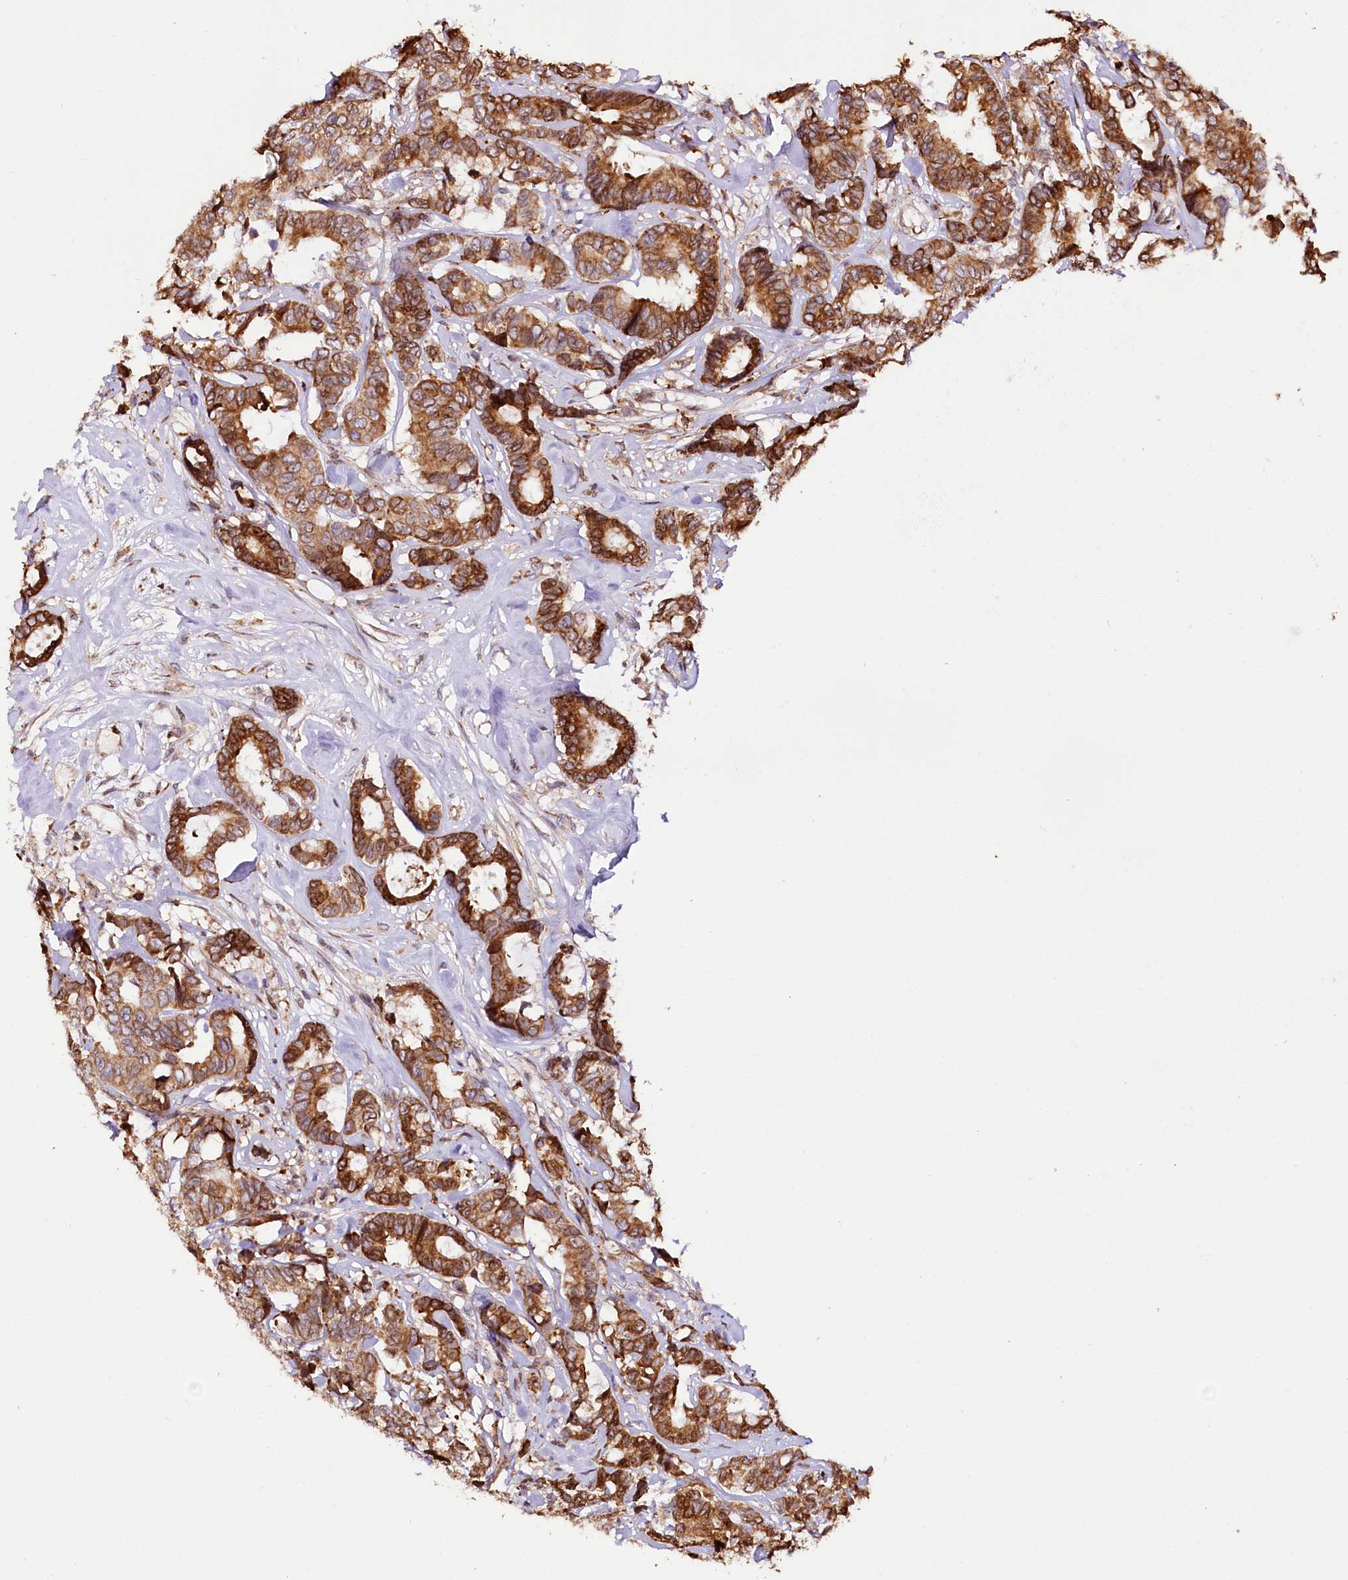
{"staining": {"intensity": "moderate", "quantity": ">75%", "location": "cytoplasmic/membranous"}, "tissue": "breast cancer", "cell_type": "Tumor cells", "image_type": "cancer", "snomed": [{"axis": "morphology", "description": "Duct carcinoma"}, {"axis": "topography", "description": "Breast"}], "caption": "Immunohistochemical staining of human breast cancer (invasive ductal carcinoma) shows medium levels of moderate cytoplasmic/membranous positivity in about >75% of tumor cells. The staining was performed using DAB (3,3'-diaminobenzidine) to visualize the protein expression in brown, while the nuclei were stained in blue with hematoxylin (Magnification: 20x).", "gene": "CUTC", "patient": {"sex": "female", "age": 87}}